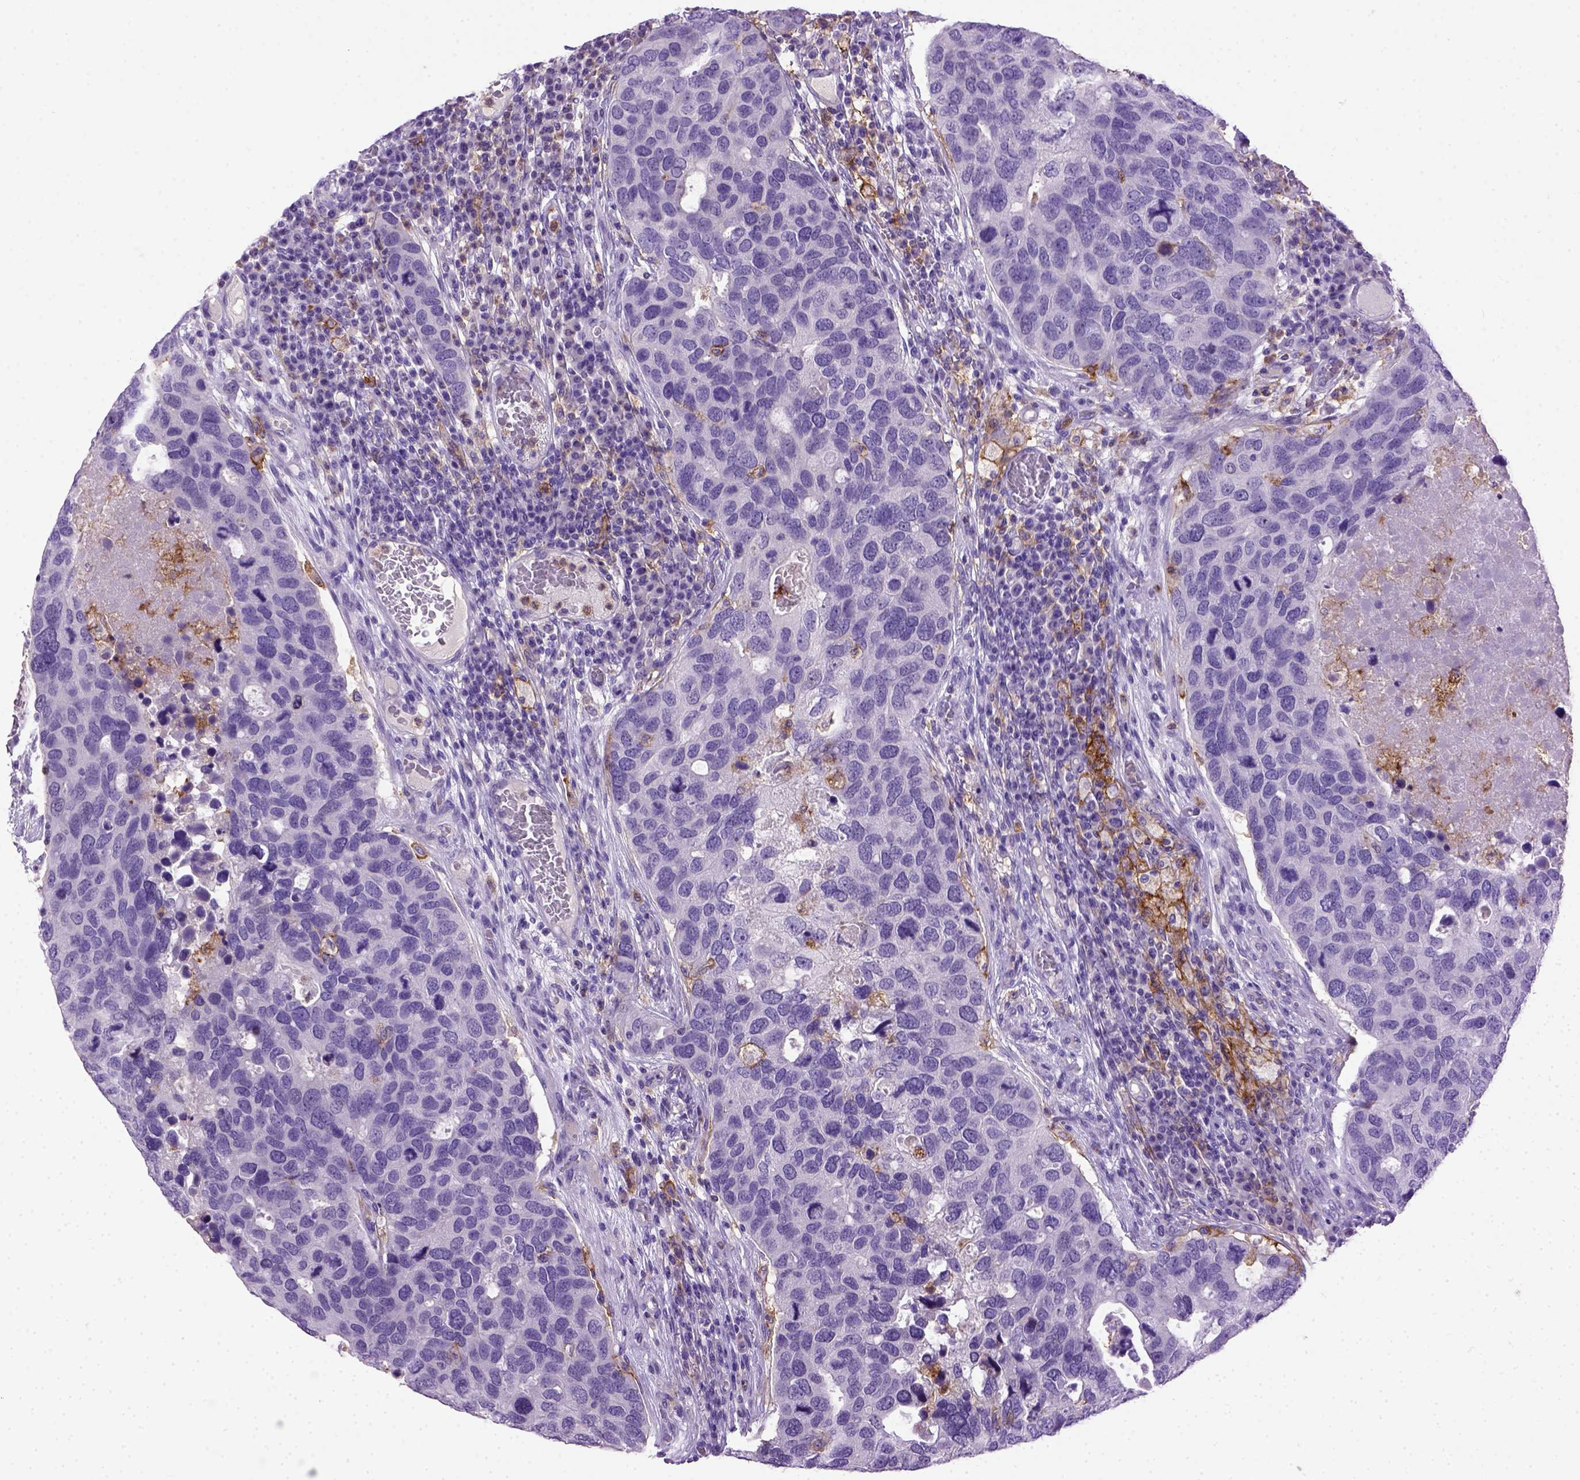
{"staining": {"intensity": "negative", "quantity": "none", "location": "none"}, "tissue": "breast cancer", "cell_type": "Tumor cells", "image_type": "cancer", "snomed": [{"axis": "morphology", "description": "Duct carcinoma"}, {"axis": "topography", "description": "Breast"}], "caption": "Tumor cells are negative for brown protein staining in breast cancer. (Brightfield microscopy of DAB immunohistochemistry (IHC) at high magnification).", "gene": "ITGAX", "patient": {"sex": "female", "age": 83}}